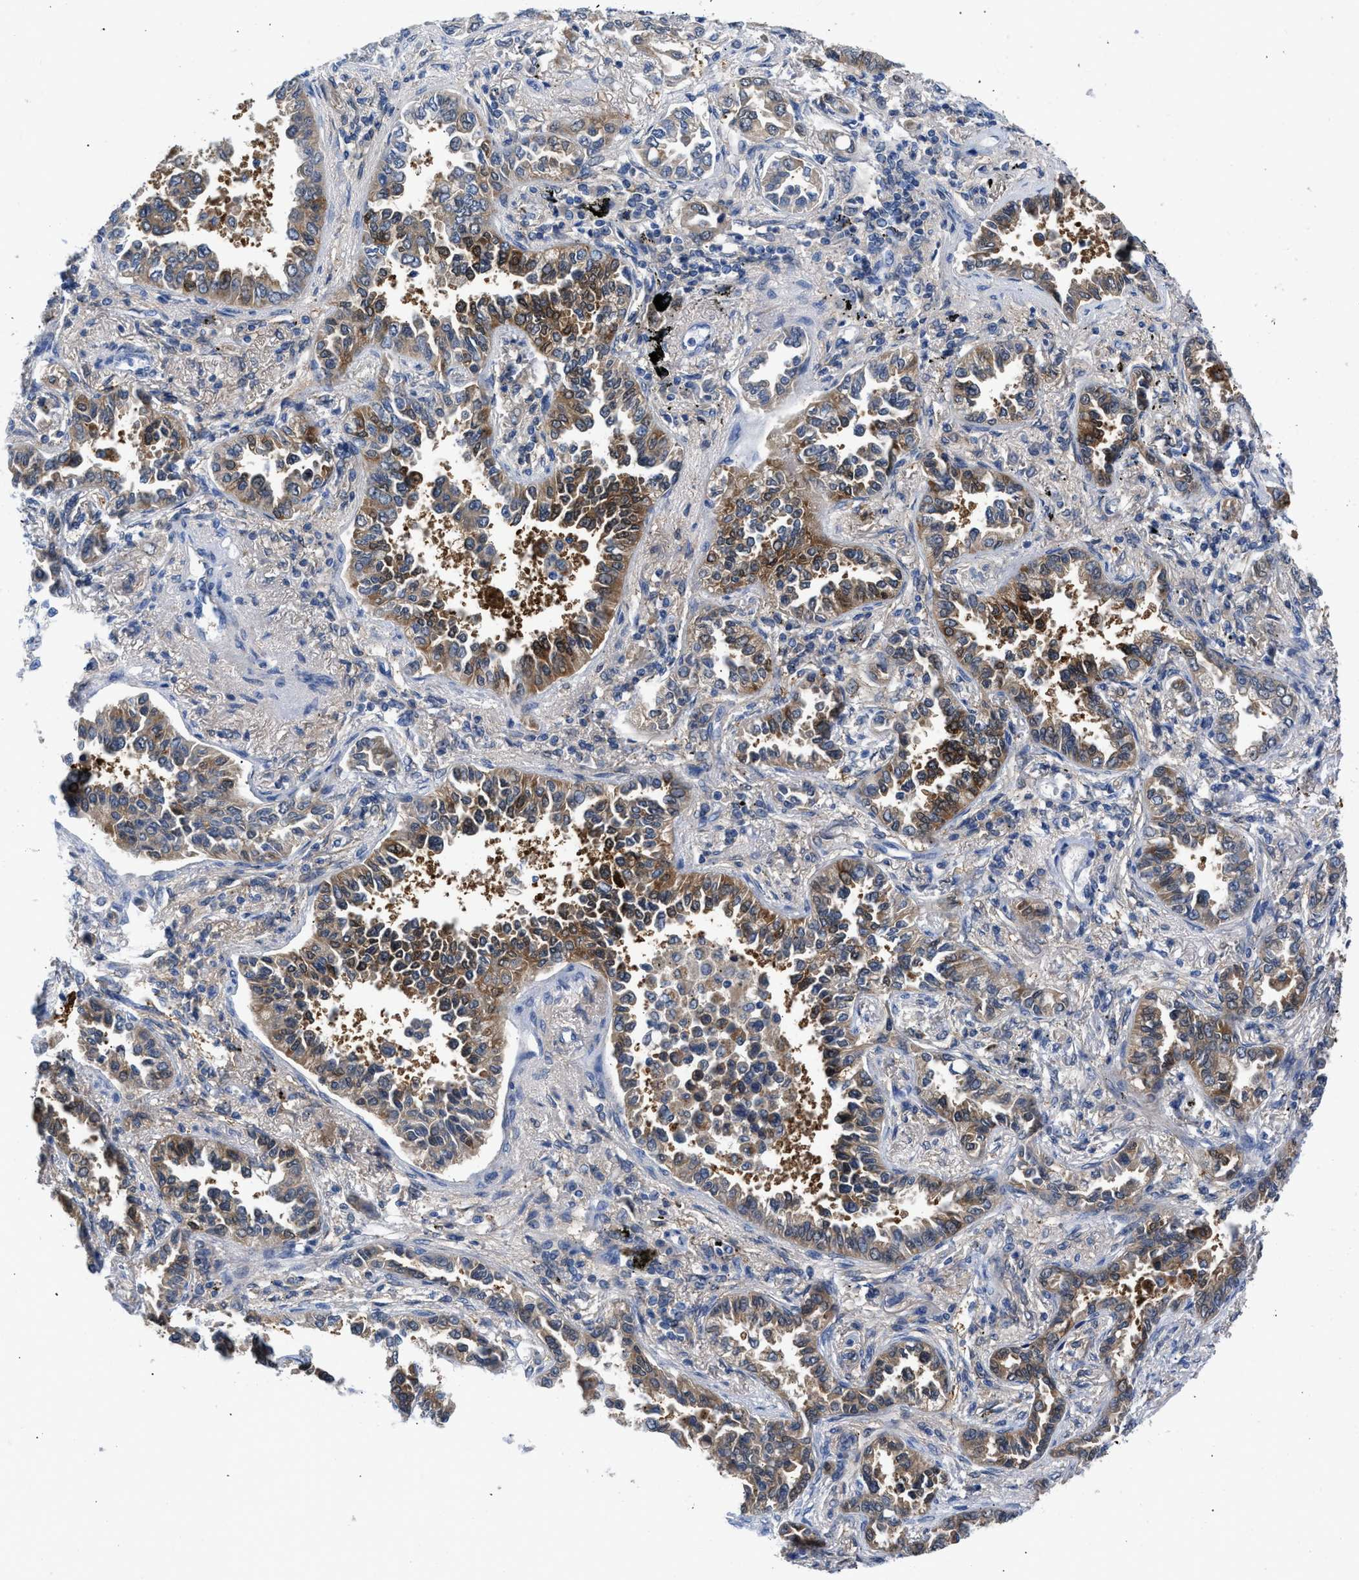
{"staining": {"intensity": "moderate", "quantity": "25%-75%", "location": "cytoplasmic/membranous"}, "tissue": "lung cancer", "cell_type": "Tumor cells", "image_type": "cancer", "snomed": [{"axis": "morphology", "description": "Normal tissue, NOS"}, {"axis": "morphology", "description": "Adenocarcinoma, NOS"}, {"axis": "topography", "description": "Lung"}], "caption": "A brown stain highlights moderate cytoplasmic/membranous expression of a protein in human lung cancer (adenocarcinoma) tumor cells.", "gene": "CBR1", "patient": {"sex": "male", "age": 59}}